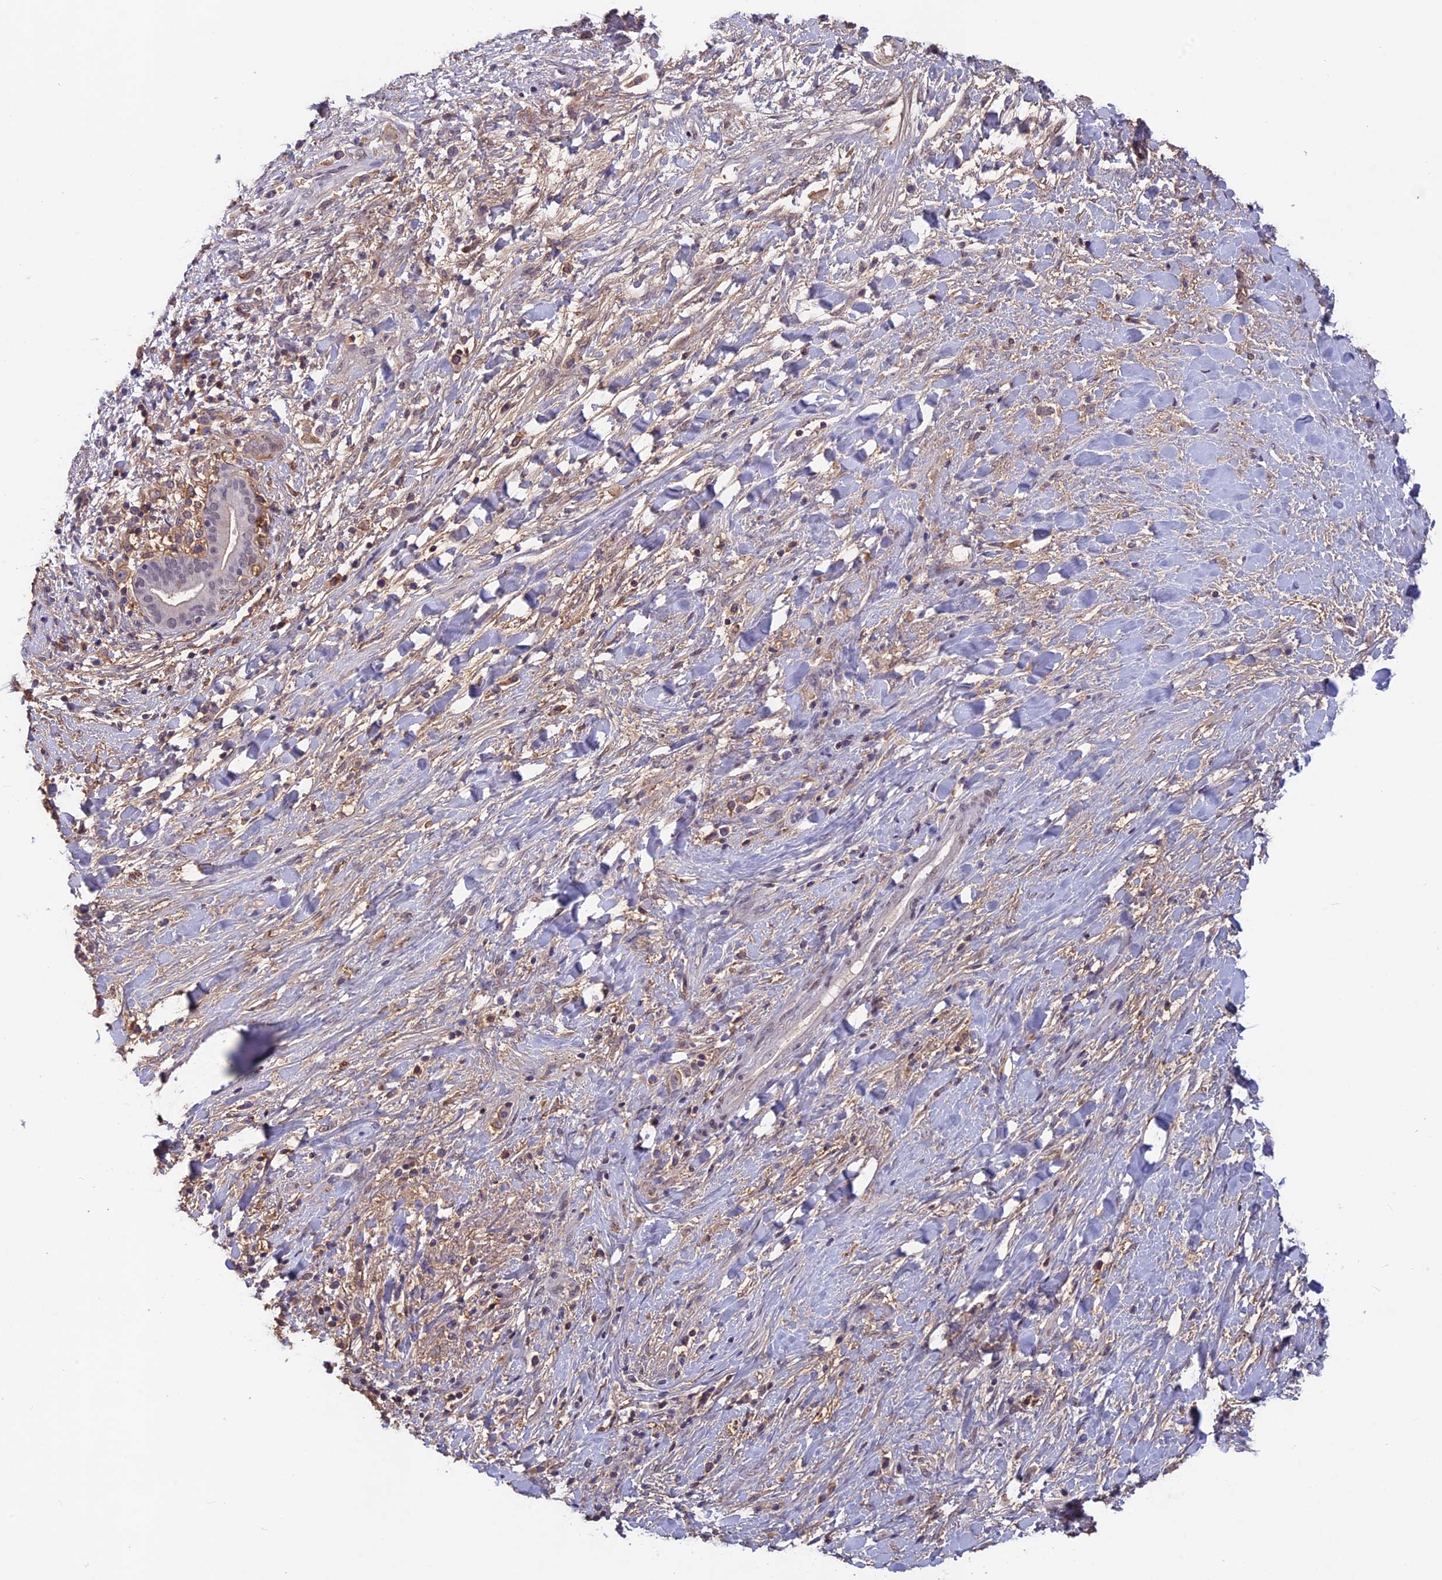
{"staining": {"intensity": "negative", "quantity": "none", "location": "none"}, "tissue": "liver cancer", "cell_type": "Tumor cells", "image_type": "cancer", "snomed": [{"axis": "morphology", "description": "Cholangiocarcinoma"}, {"axis": "topography", "description": "Liver"}], "caption": "The IHC image has no significant expression in tumor cells of liver cancer (cholangiocarcinoma) tissue.", "gene": "FKBPL", "patient": {"sex": "female", "age": 52}}